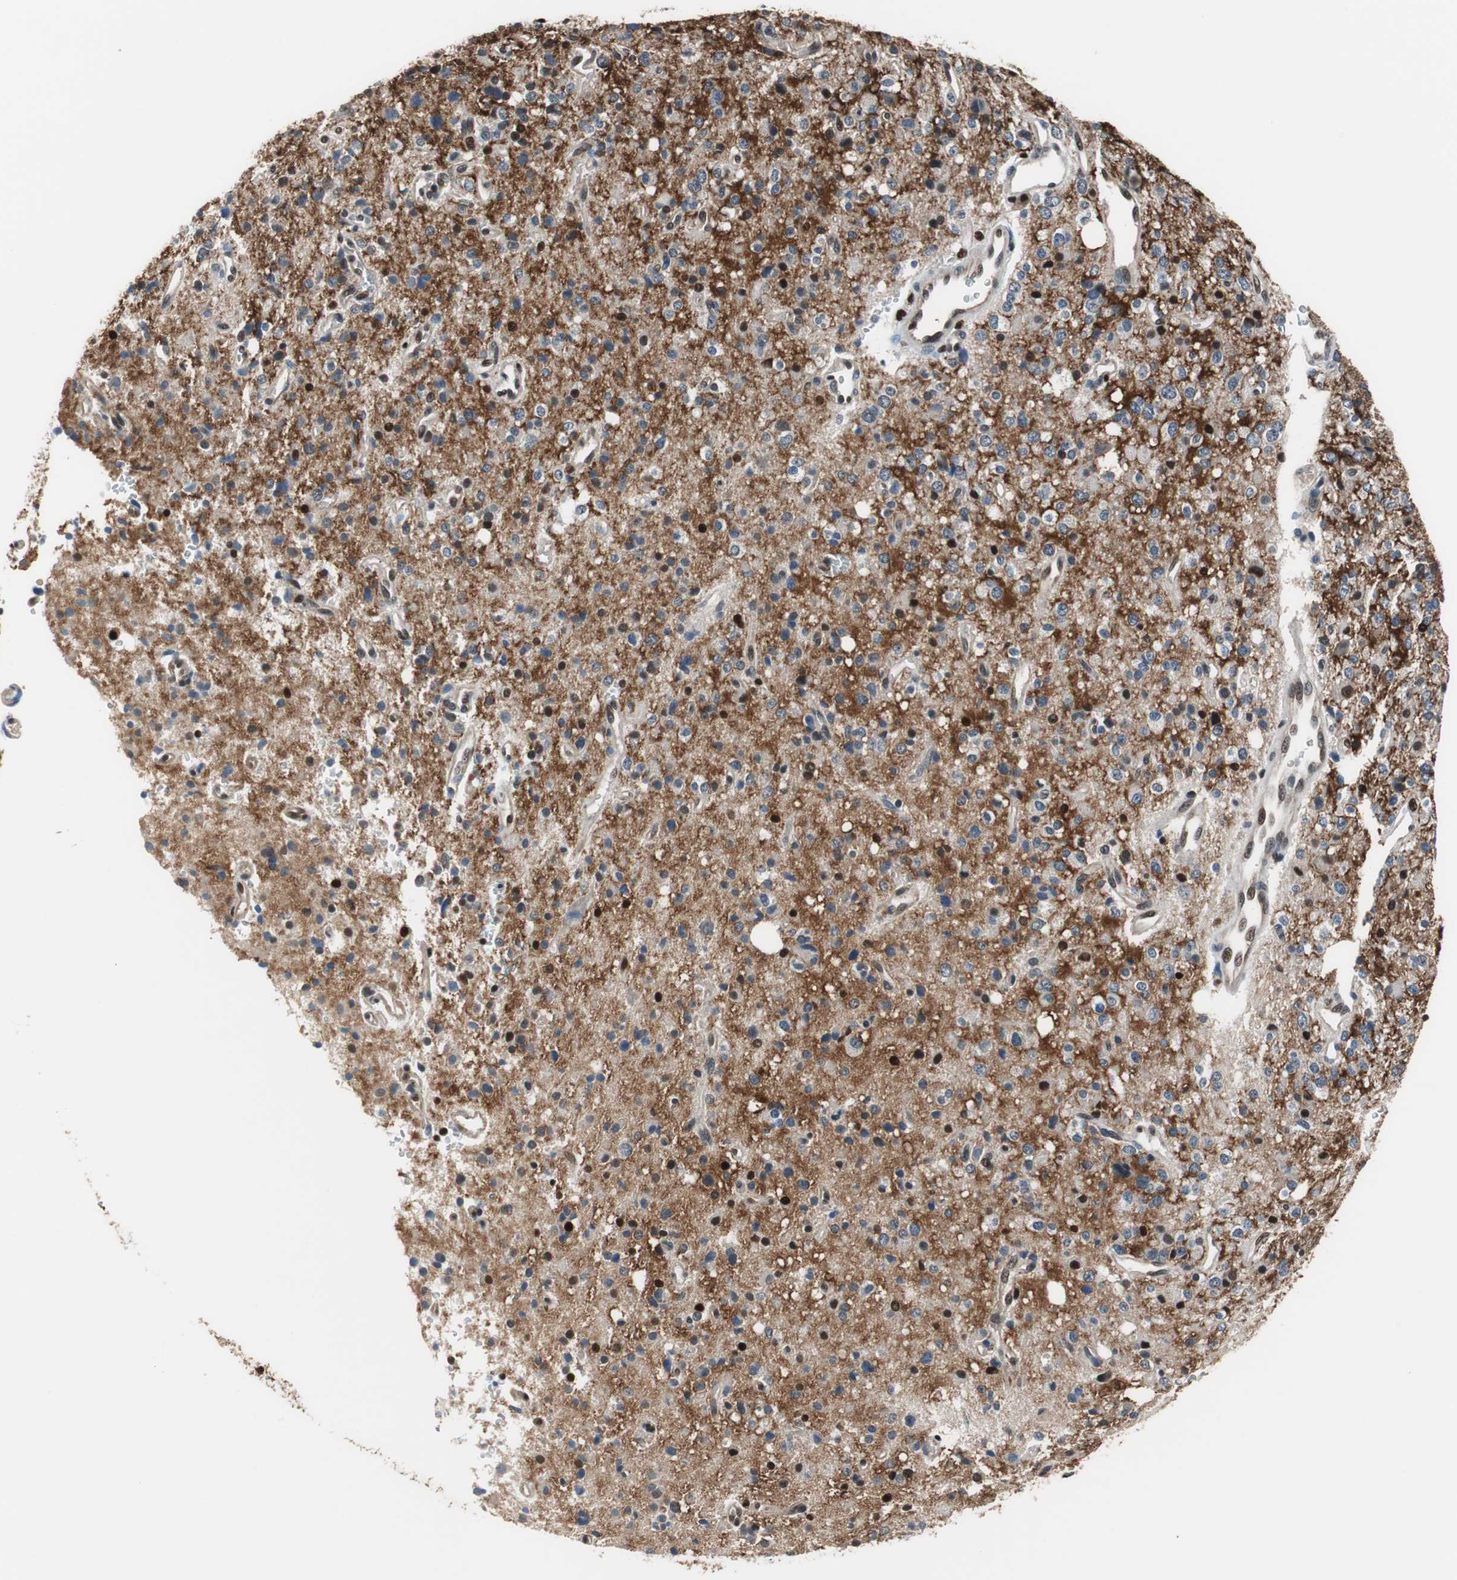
{"staining": {"intensity": "moderate", "quantity": "<25%", "location": "nuclear"}, "tissue": "glioma", "cell_type": "Tumor cells", "image_type": "cancer", "snomed": [{"axis": "morphology", "description": "Glioma, malignant, High grade"}, {"axis": "topography", "description": "Brain"}], "caption": "Moderate nuclear protein expression is identified in approximately <25% of tumor cells in glioma.", "gene": "MAFB", "patient": {"sex": "male", "age": 47}}